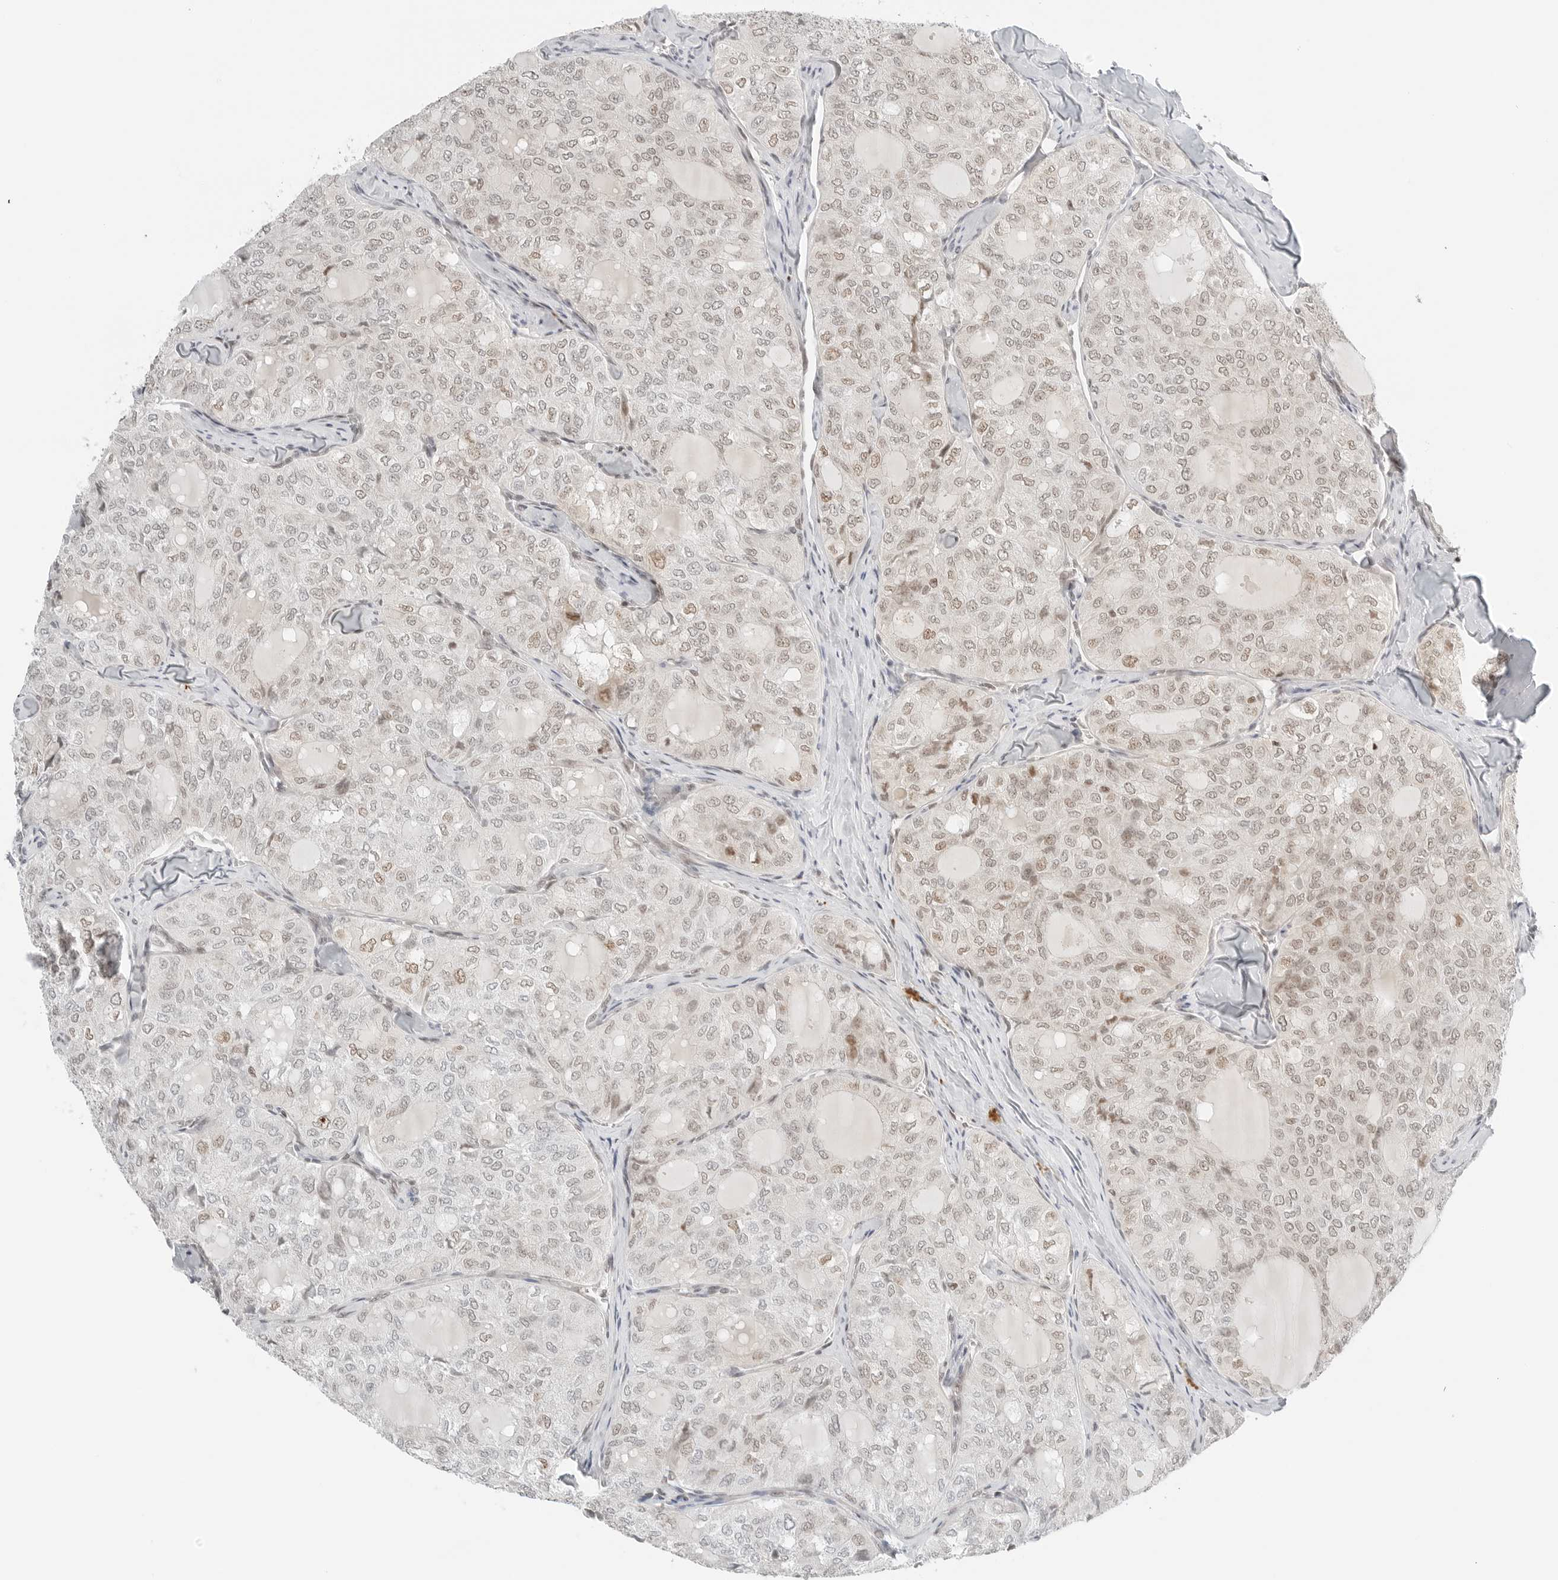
{"staining": {"intensity": "moderate", "quantity": ">75%", "location": "nuclear"}, "tissue": "thyroid cancer", "cell_type": "Tumor cells", "image_type": "cancer", "snomed": [{"axis": "morphology", "description": "Follicular adenoma carcinoma, NOS"}, {"axis": "topography", "description": "Thyroid gland"}], "caption": "Follicular adenoma carcinoma (thyroid) stained with a brown dye shows moderate nuclear positive staining in about >75% of tumor cells.", "gene": "CRTC2", "patient": {"sex": "male", "age": 75}}